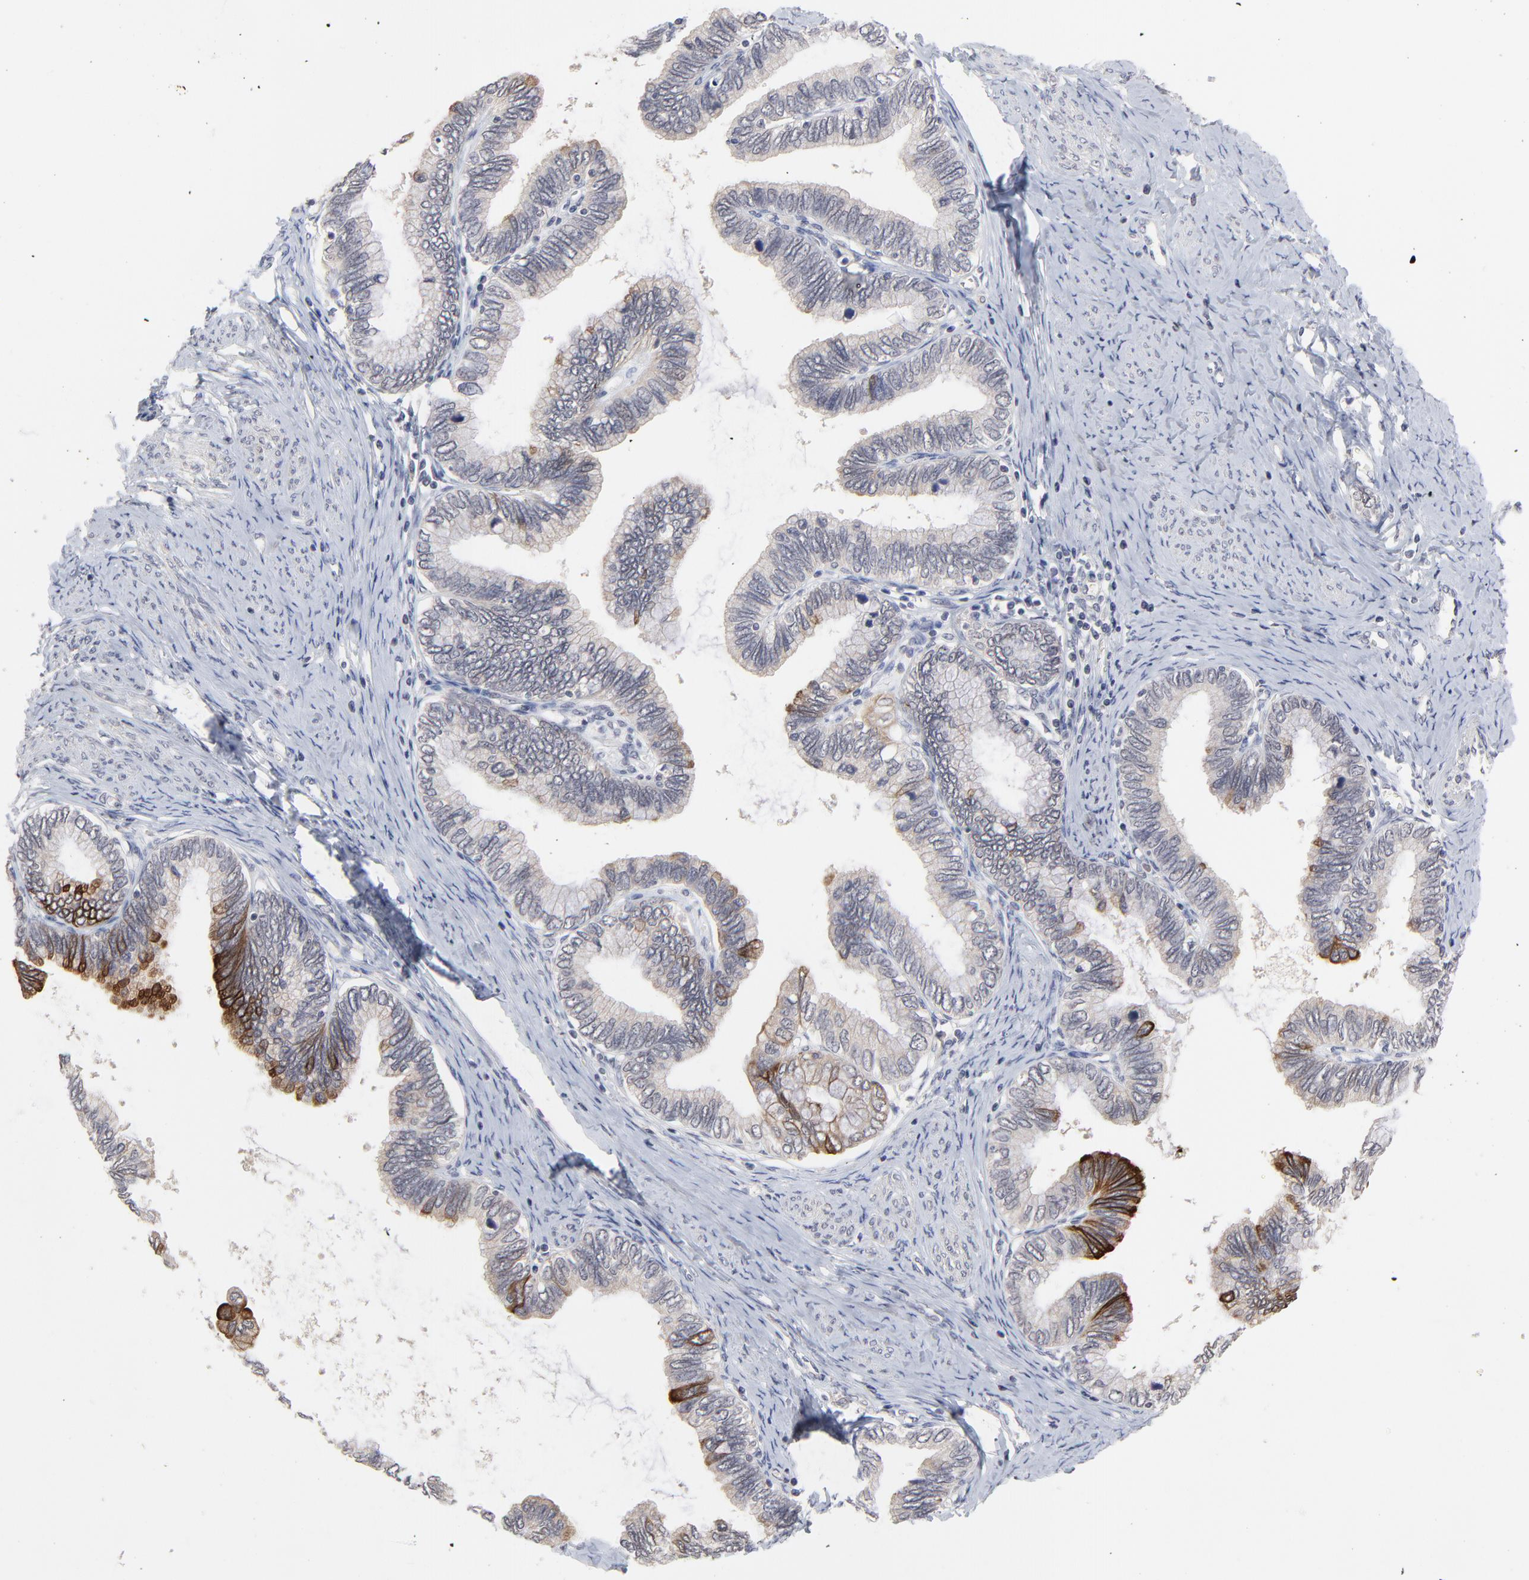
{"staining": {"intensity": "strong", "quantity": "<25%", "location": "cytoplasmic/membranous"}, "tissue": "cervical cancer", "cell_type": "Tumor cells", "image_type": "cancer", "snomed": [{"axis": "morphology", "description": "Adenocarcinoma, NOS"}, {"axis": "topography", "description": "Cervix"}], "caption": "IHC histopathology image of neoplastic tissue: adenocarcinoma (cervical) stained using immunohistochemistry (IHC) reveals medium levels of strong protein expression localized specifically in the cytoplasmic/membranous of tumor cells, appearing as a cytoplasmic/membranous brown color.", "gene": "FAM199X", "patient": {"sex": "female", "age": 49}}